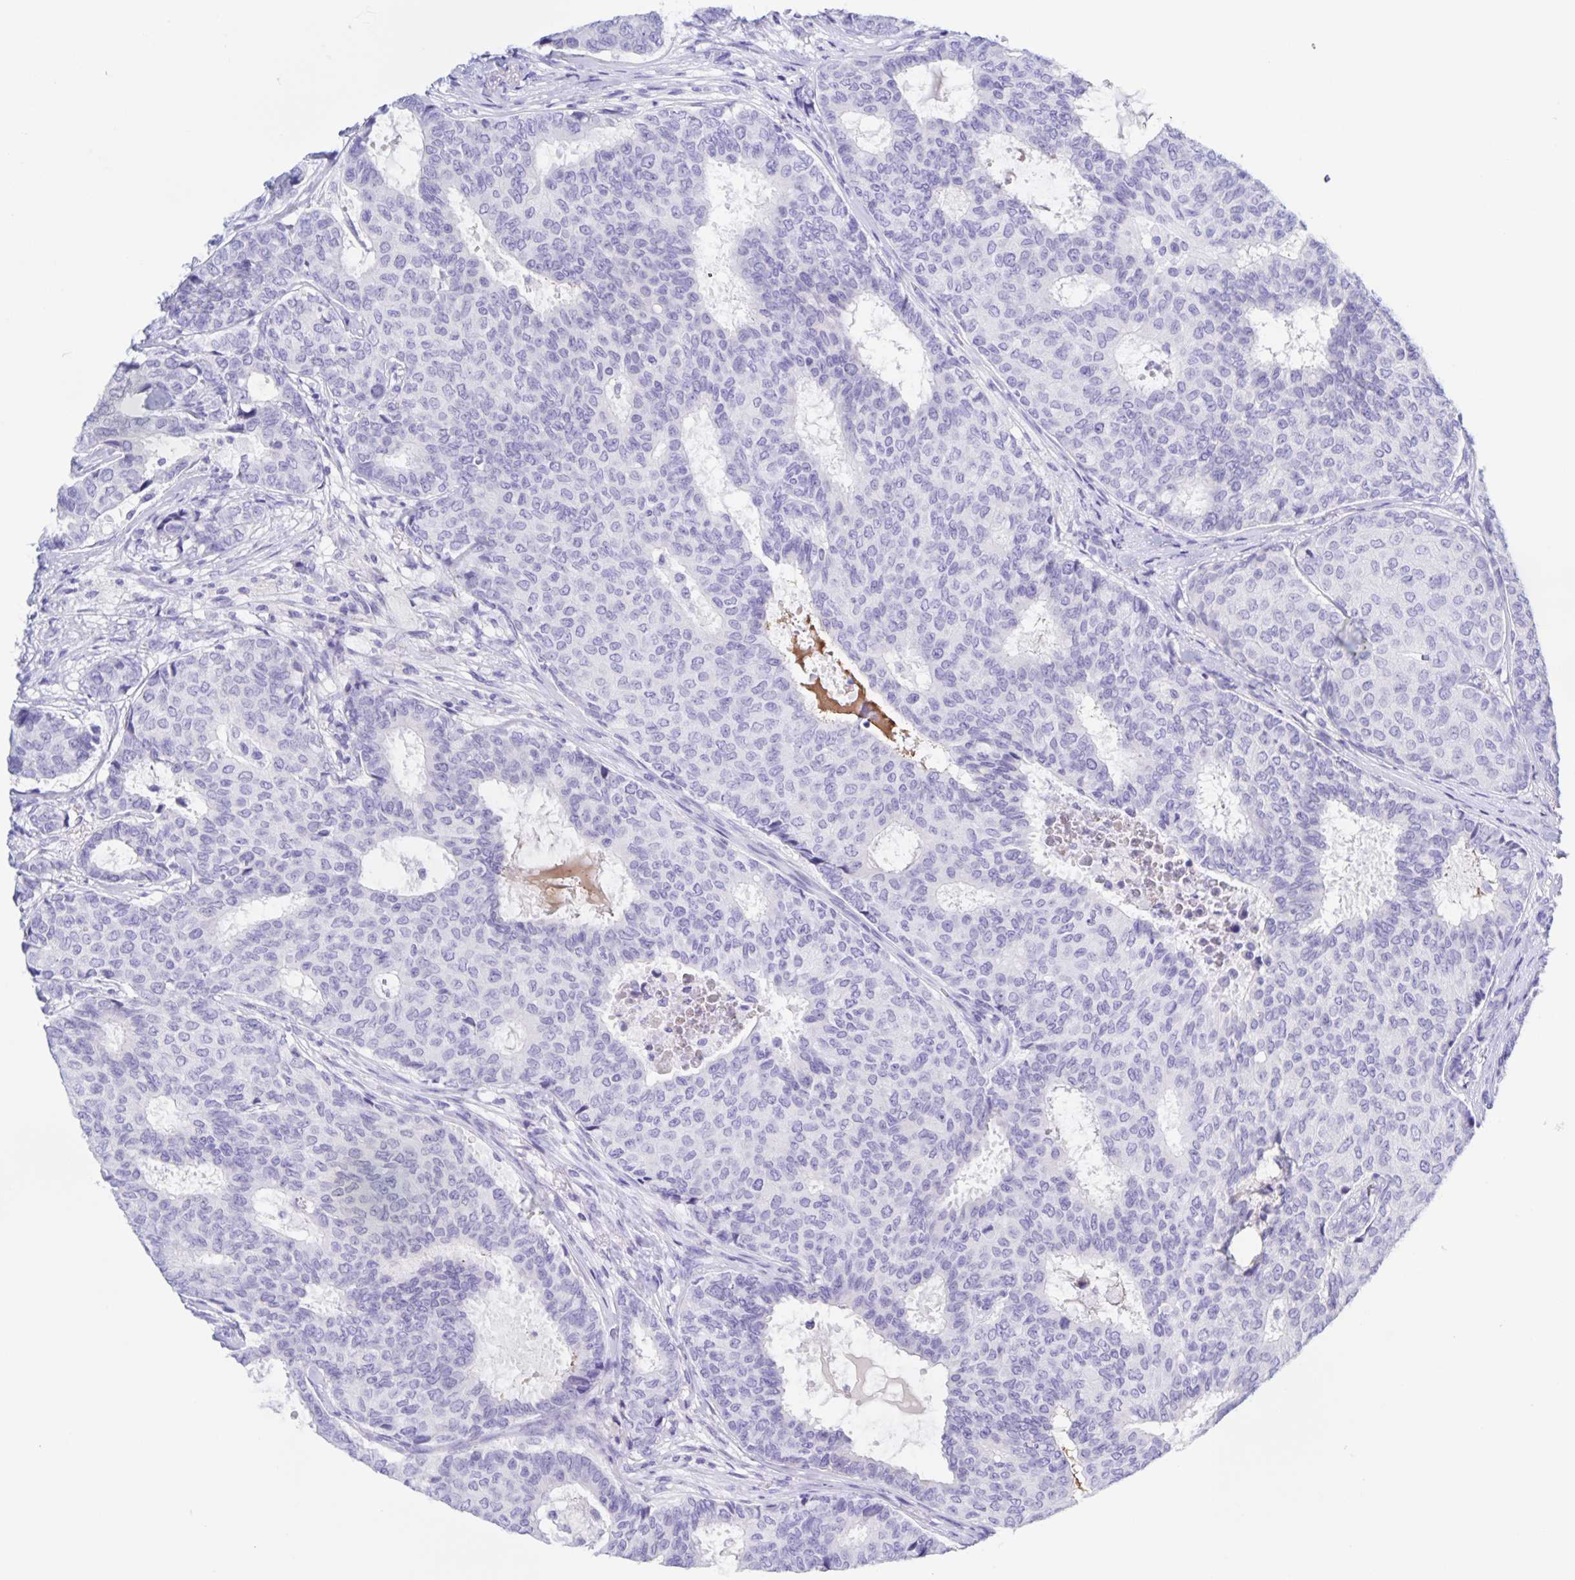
{"staining": {"intensity": "negative", "quantity": "none", "location": "none"}, "tissue": "breast cancer", "cell_type": "Tumor cells", "image_type": "cancer", "snomed": [{"axis": "morphology", "description": "Duct carcinoma"}, {"axis": "topography", "description": "Breast"}], "caption": "The histopathology image shows no staining of tumor cells in breast cancer. (DAB IHC with hematoxylin counter stain).", "gene": "CATSPER4", "patient": {"sex": "female", "age": 75}}